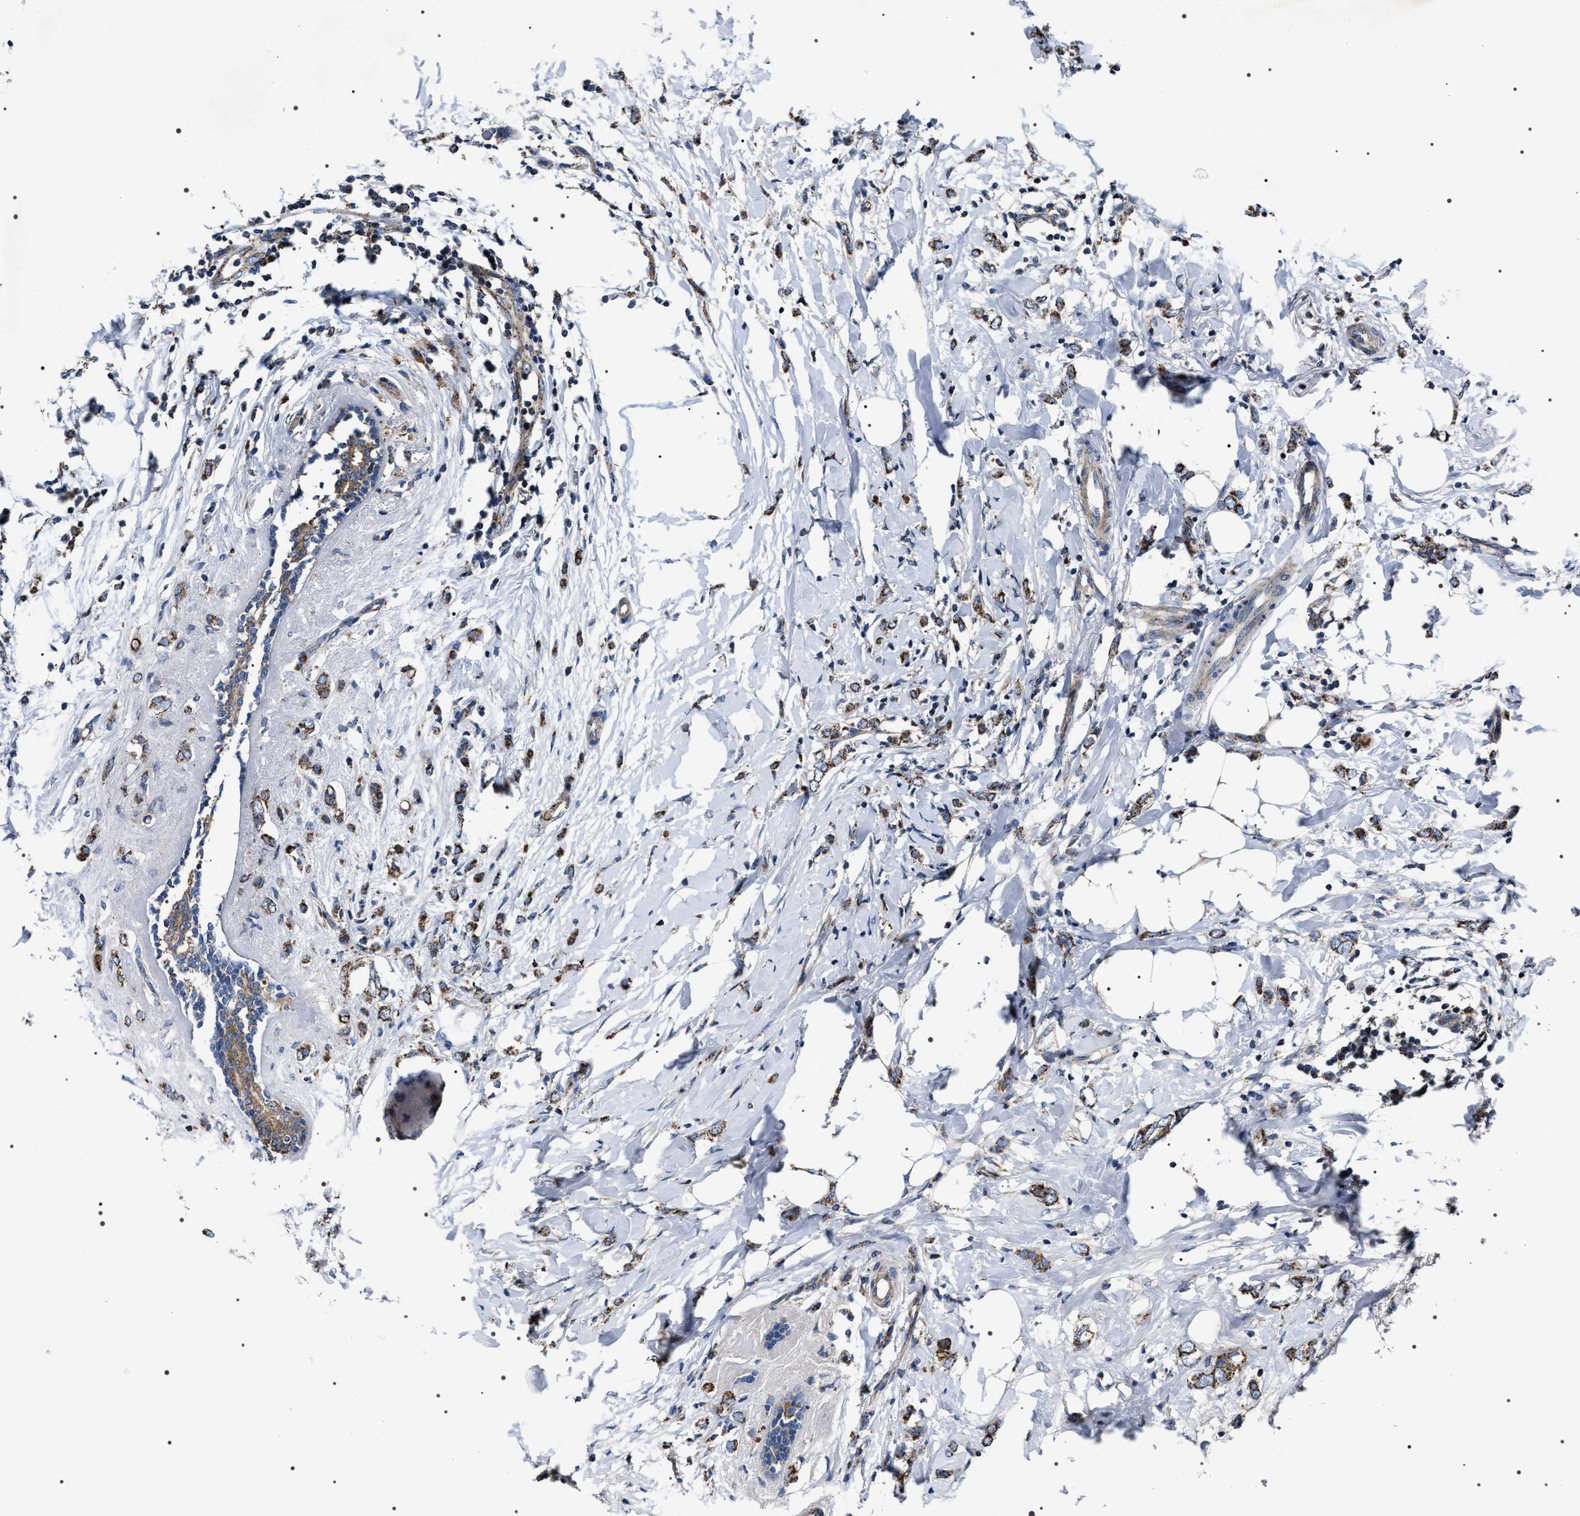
{"staining": {"intensity": "moderate", "quantity": ">75%", "location": "cytoplasmic/membranous"}, "tissue": "breast cancer", "cell_type": "Tumor cells", "image_type": "cancer", "snomed": [{"axis": "morphology", "description": "Normal tissue, NOS"}, {"axis": "morphology", "description": "Lobular carcinoma"}, {"axis": "topography", "description": "Breast"}], "caption": "Breast cancer (lobular carcinoma) was stained to show a protein in brown. There is medium levels of moderate cytoplasmic/membranous expression in approximately >75% of tumor cells. The staining is performed using DAB (3,3'-diaminobenzidine) brown chromogen to label protein expression. The nuclei are counter-stained blue using hematoxylin.", "gene": "NTMT1", "patient": {"sex": "female", "age": 47}}